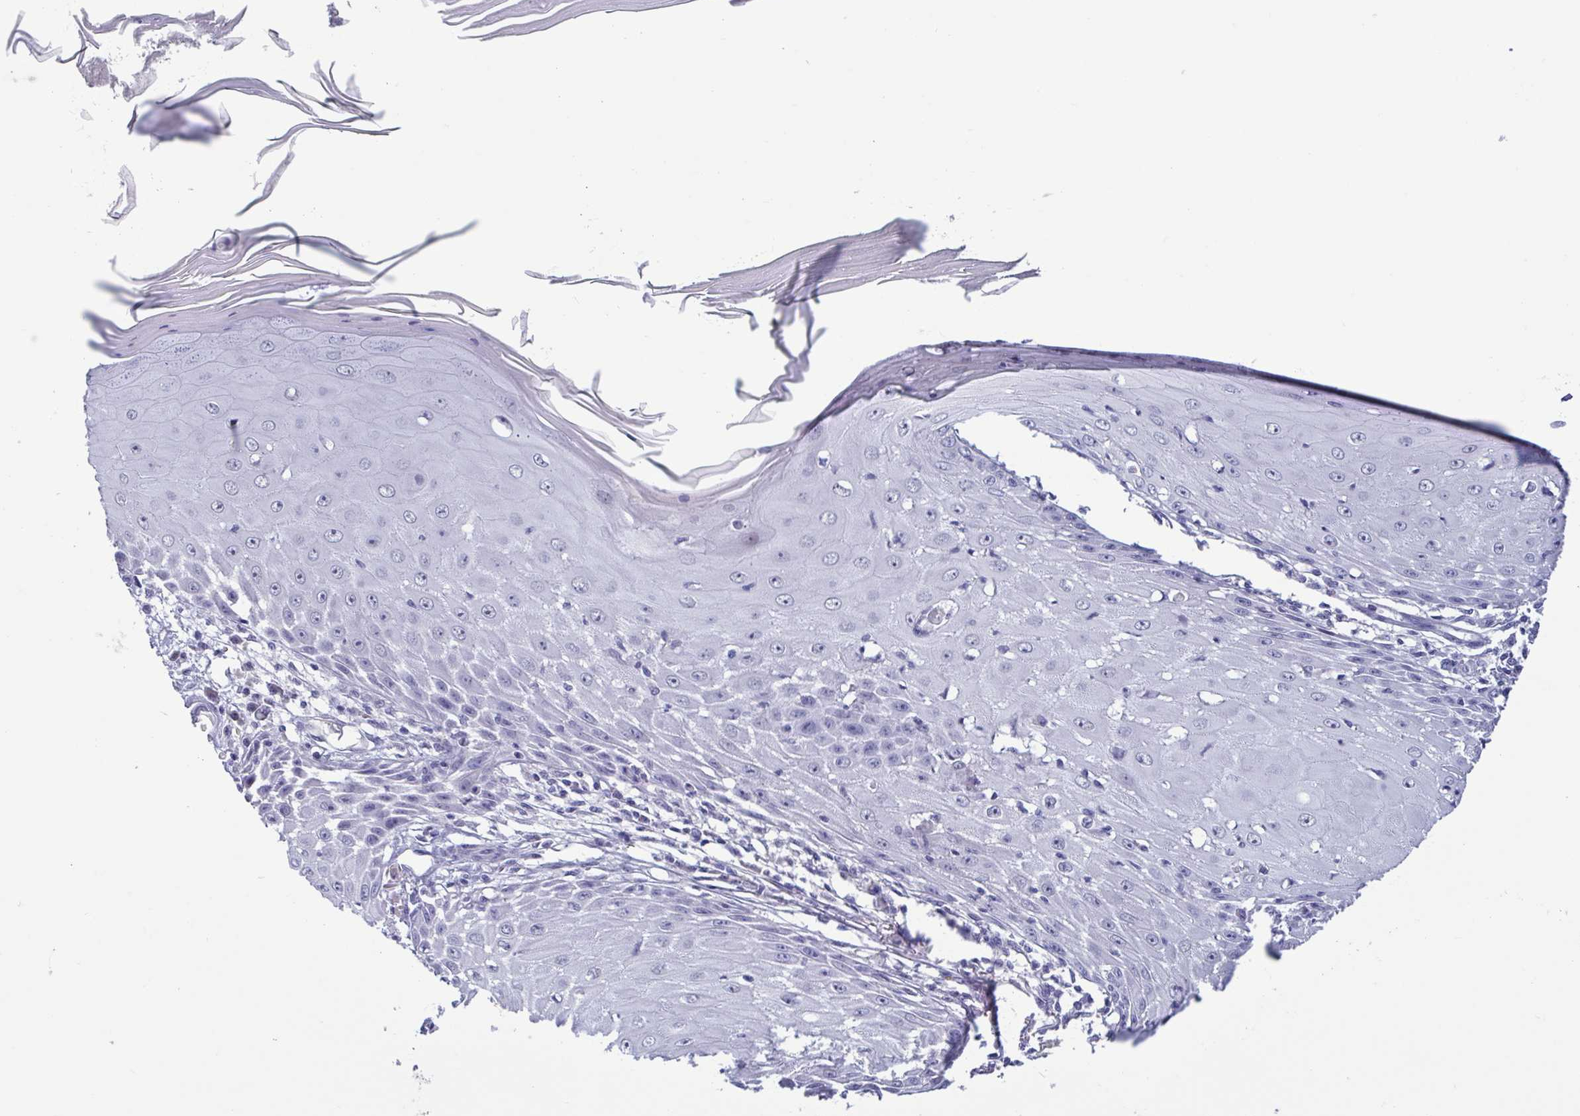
{"staining": {"intensity": "negative", "quantity": "none", "location": "none"}, "tissue": "skin cancer", "cell_type": "Tumor cells", "image_type": "cancer", "snomed": [{"axis": "morphology", "description": "Squamous cell carcinoma, NOS"}, {"axis": "topography", "description": "Skin"}], "caption": "Tumor cells are negative for brown protein staining in skin cancer.", "gene": "PERM1", "patient": {"sex": "female", "age": 73}}